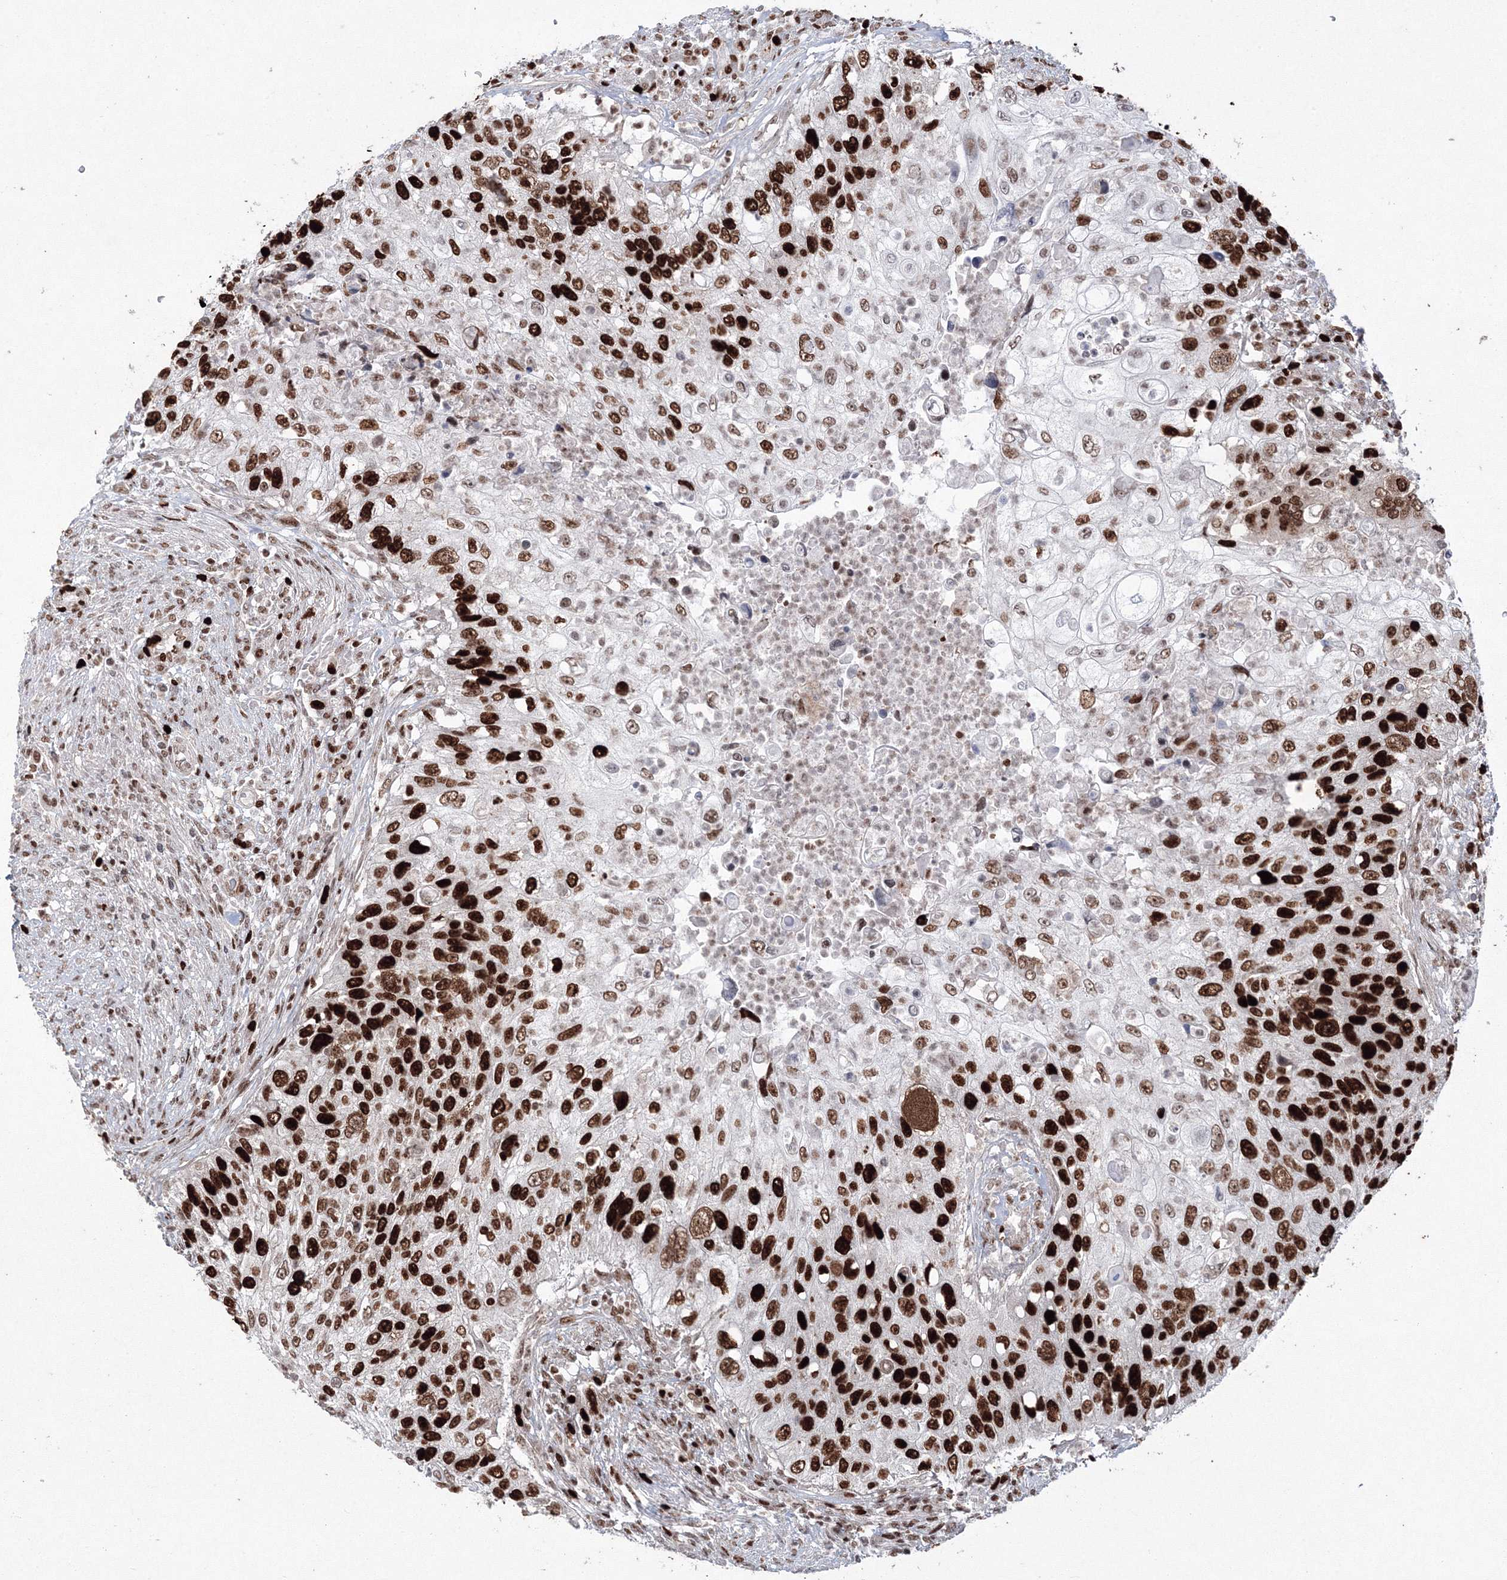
{"staining": {"intensity": "strong", "quantity": ">75%", "location": "nuclear"}, "tissue": "urothelial cancer", "cell_type": "Tumor cells", "image_type": "cancer", "snomed": [{"axis": "morphology", "description": "Urothelial carcinoma, High grade"}, {"axis": "topography", "description": "Urinary bladder"}], "caption": "Immunohistochemistry of urothelial cancer shows high levels of strong nuclear positivity in about >75% of tumor cells.", "gene": "LIG1", "patient": {"sex": "female", "age": 60}}